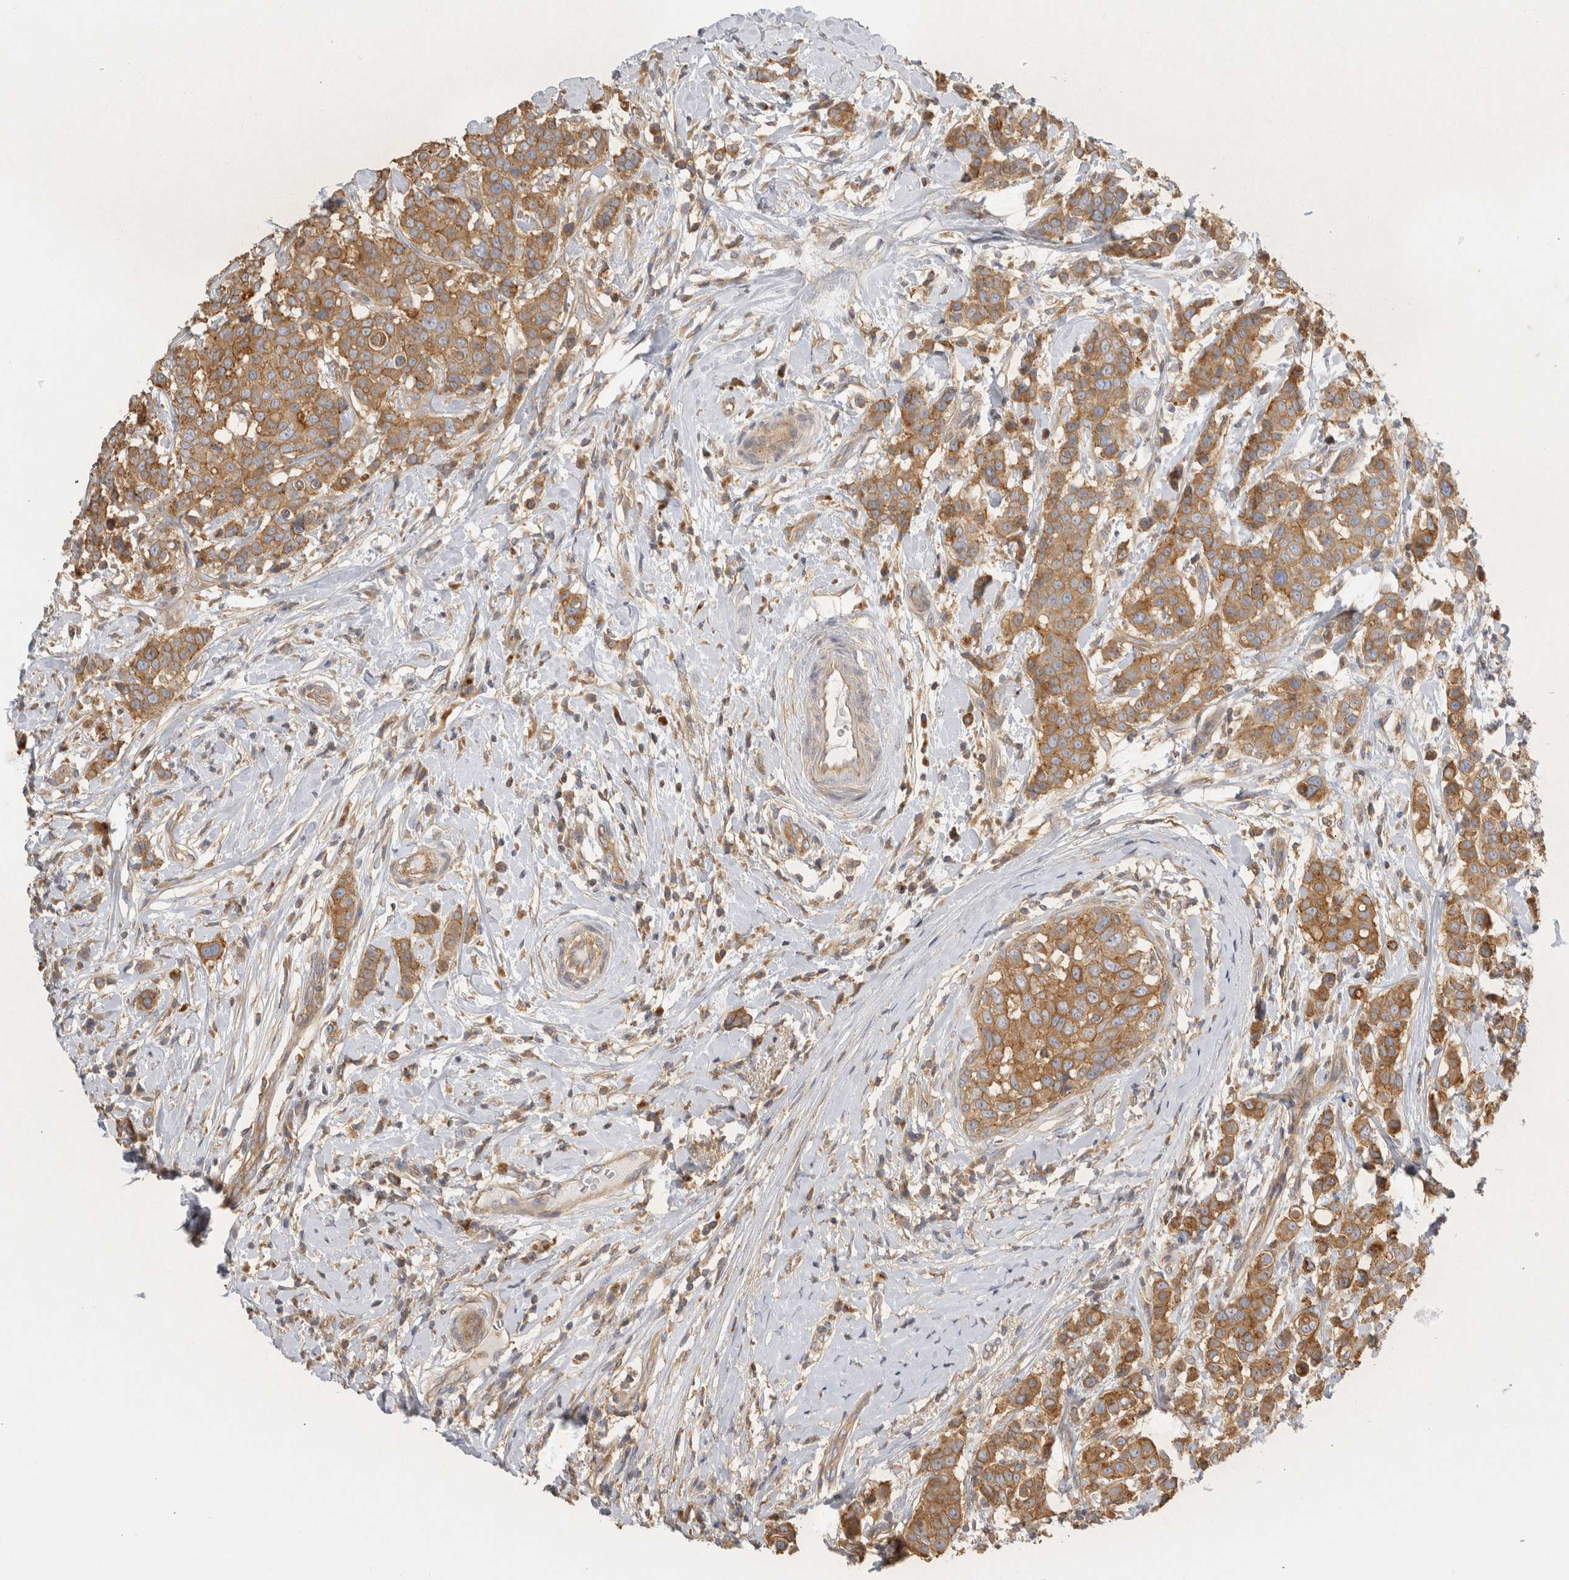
{"staining": {"intensity": "moderate", "quantity": ">75%", "location": "cytoplasmic/membranous"}, "tissue": "breast cancer", "cell_type": "Tumor cells", "image_type": "cancer", "snomed": [{"axis": "morphology", "description": "Duct carcinoma"}, {"axis": "topography", "description": "Breast"}], "caption": "Moderate cytoplasmic/membranous positivity is seen in about >75% of tumor cells in infiltrating ductal carcinoma (breast).", "gene": "CHMP6", "patient": {"sex": "female", "age": 27}}